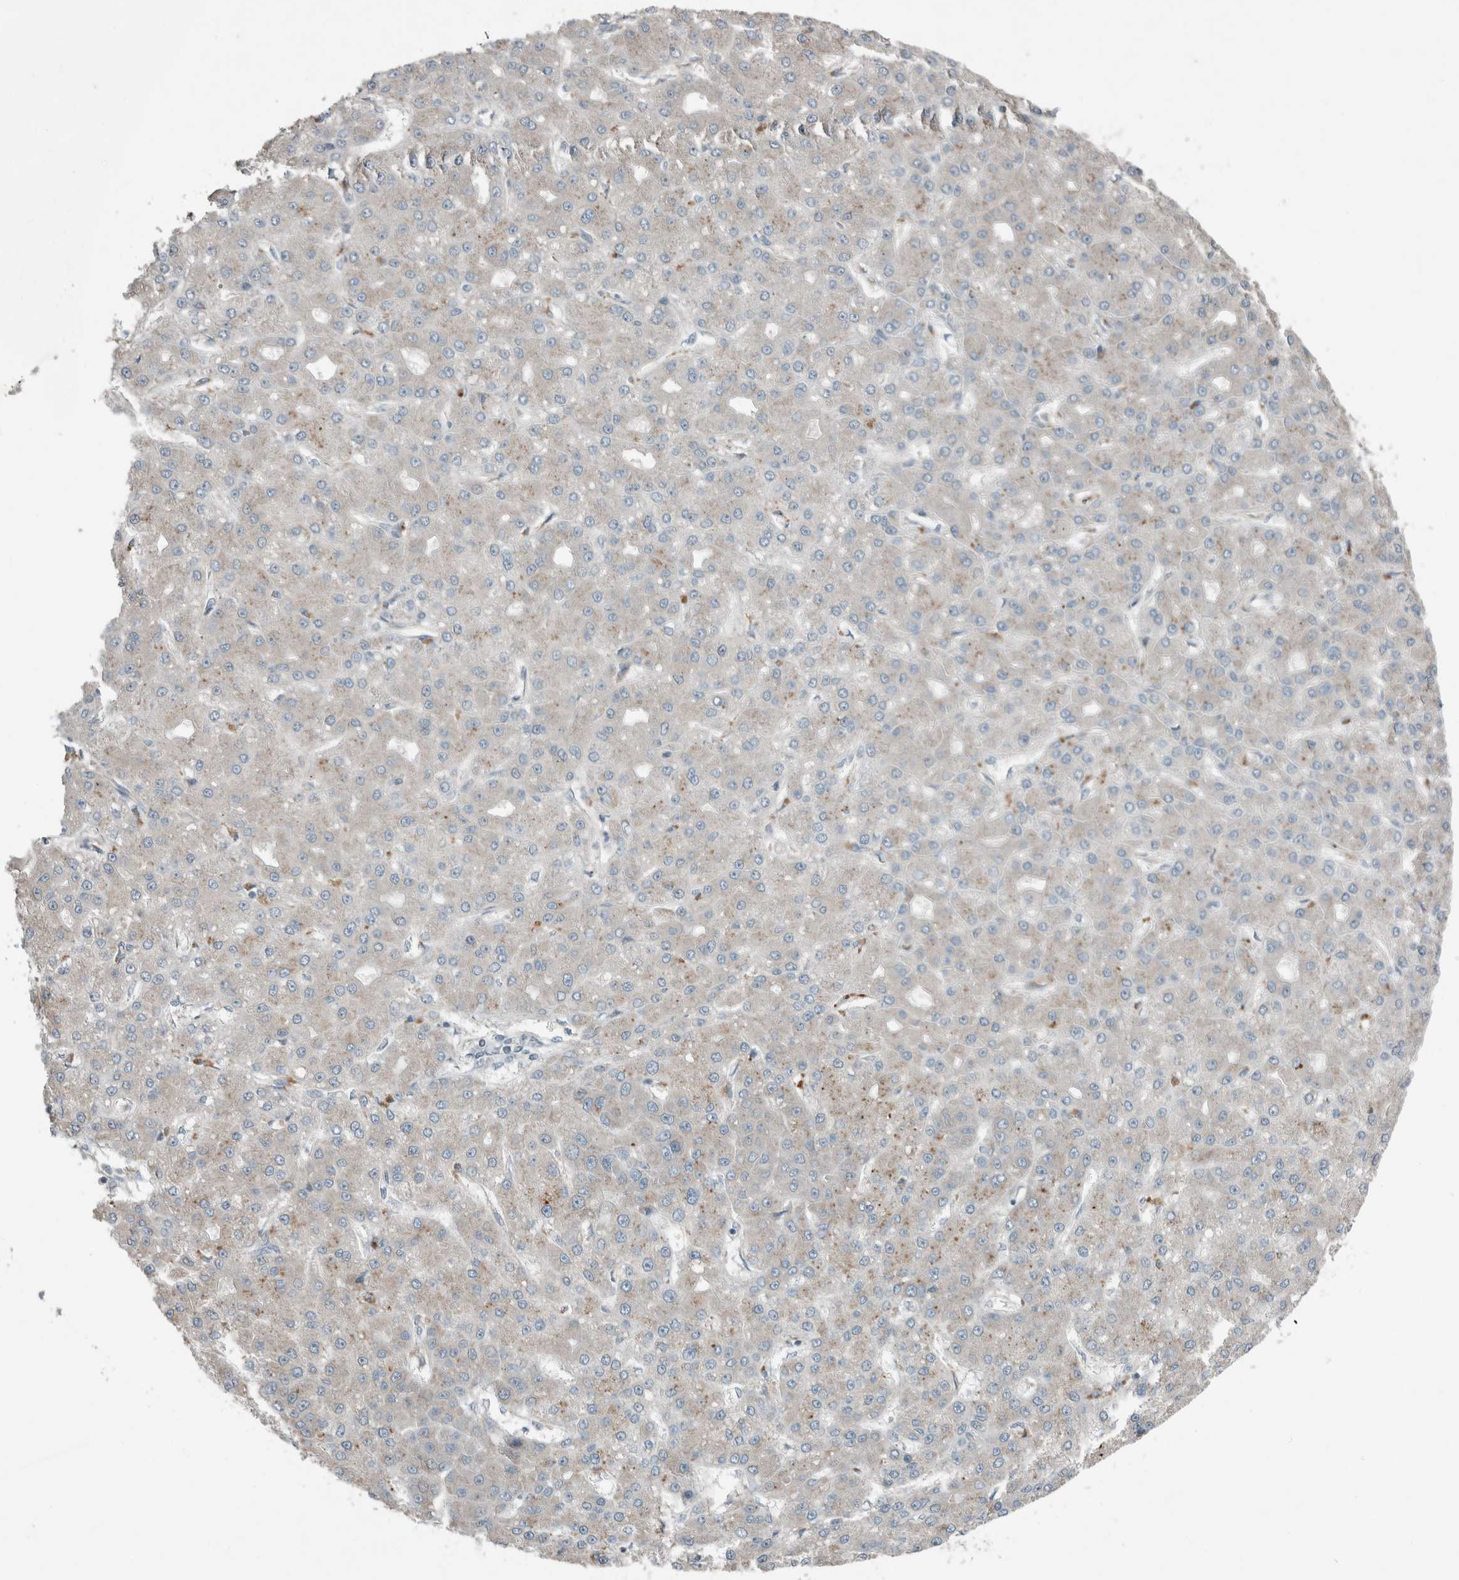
{"staining": {"intensity": "negative", "quantity": "none", "location": "none"}, "tissue": "liver cancer", "cell_type": "Tumor cells", "image_type": "cancer", "snomed": [{"axis": "morphology", "description": "Carcinoma, Hepatocellular, NOS"}, {"axis": "topography", "description": "Liver"}], "caption": "A high-resolution photomicrograph shows IHC staining of liver cancer (hepatocellular carcinoma), which exhibits no significant expression in tumor cells.", "gene": "JADE2", "patient": {"sex": "male", "age": 67}}